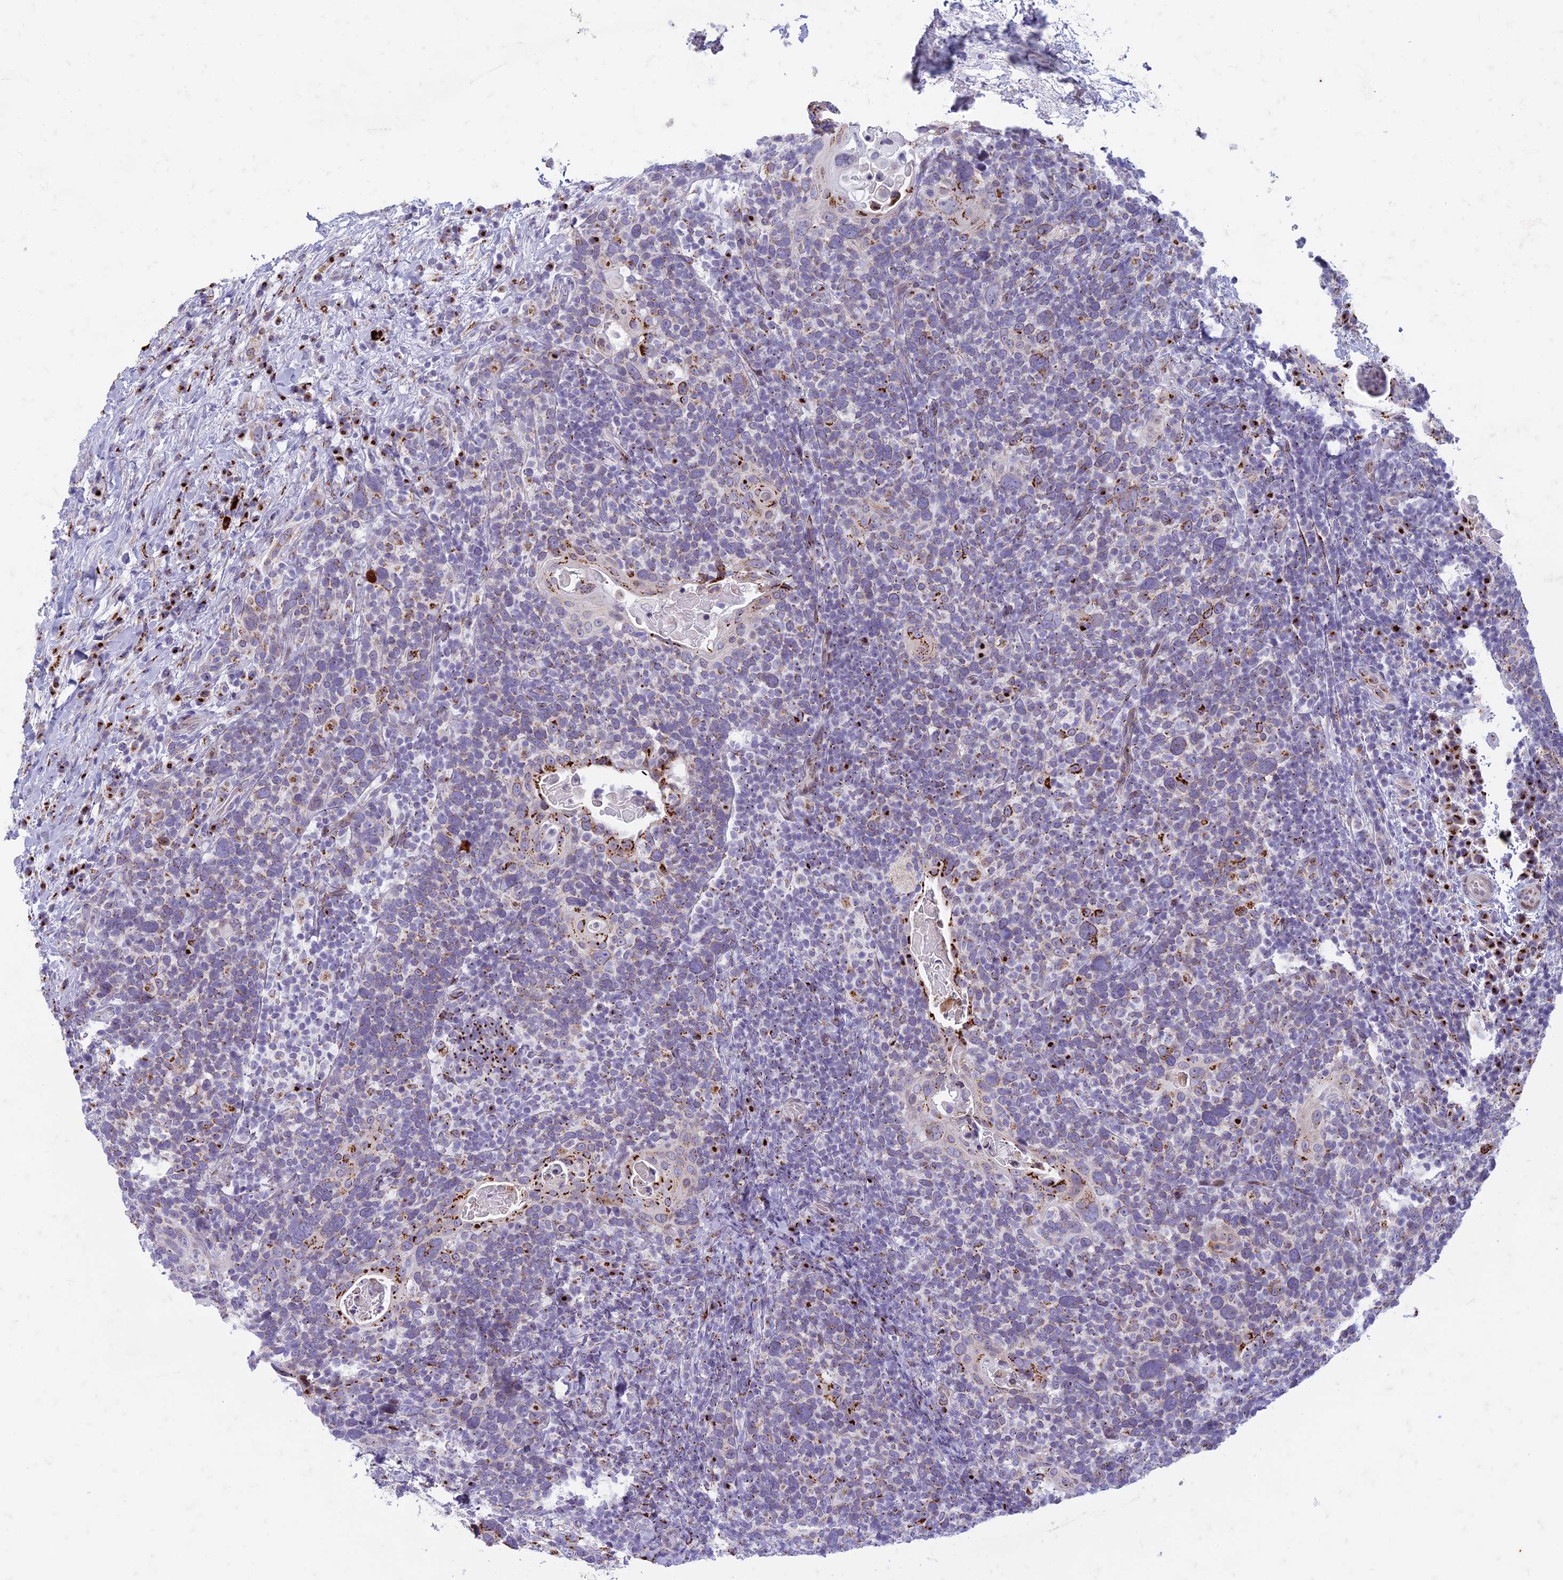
{"staining": {"intensity": "strong", "quantity": "<25%", "location": "cytoplasmic/membranous"}, "tissue": "head and neck cancer", "cell_type": "Tumor cells", "image_type": "cancer", "snomed": [{"axis": "morphology", "description": "Squamous cell carcinoma, NOS"}, {"axis": "morphology", "description": "Squamous cell carcinoma, metastatic, NOS"}, {"axis": "topography", "description": "Lymph node"}, {"axis": "topography", "description": "Head-Neck"}], "caption": "Protein expression analysis of metastatic squamous cell carcinoma (head and neck) shows strong cytoplasmic/membranous staining in approximately <25% of tumor cells.", "gene": "FAM3C", "patient": {"sex": "male", "age": 62}}